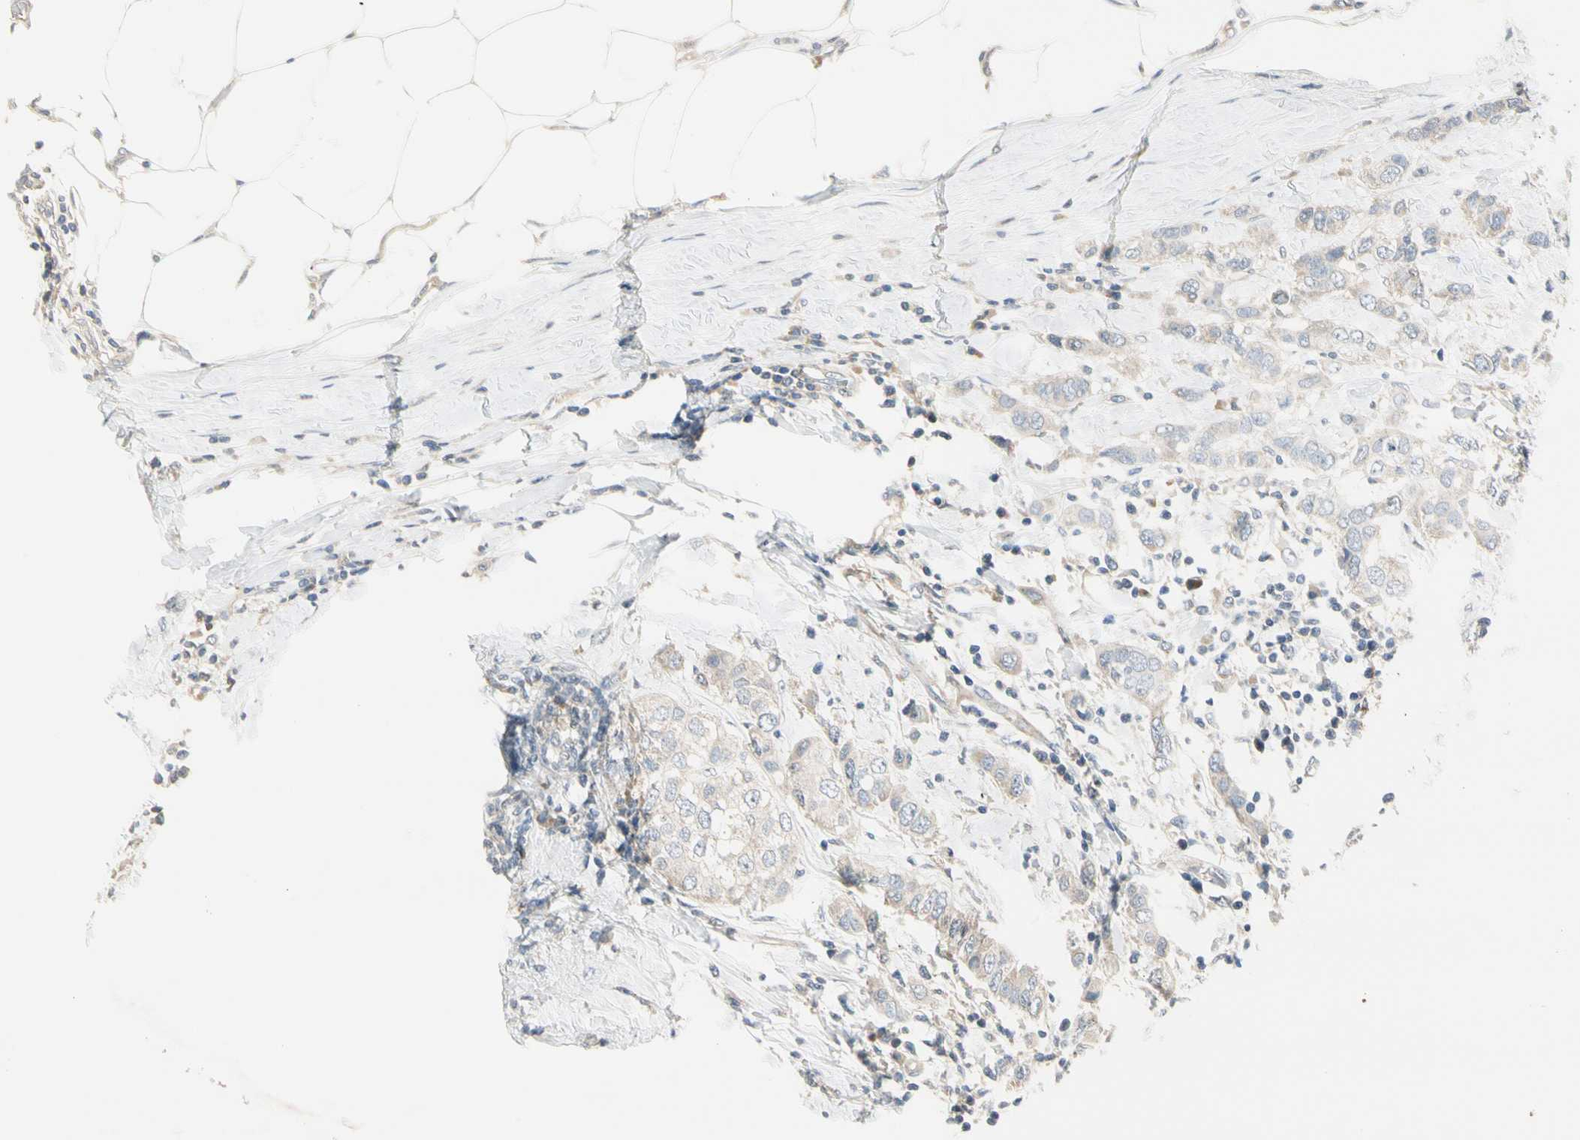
{"staining": {"intensity": "weak", "quantity": "<25%", "location": "cytoplasmic/membranous"}, "tissue": "breast cancer", "cell_type": "Tumor cells", "image_type": "cancer", "snomed": [{"axis": "morphology", "description": "Duct carcinoma"}, {"axis": "topography", "description": "Breast"}], "caption": "The photomicrograph displays no significant positivity in tumor cells of infiltrating ductal carcinoma (breast).", "gene": "GPR153", "patient": {"sex": "female", "age": 50}}